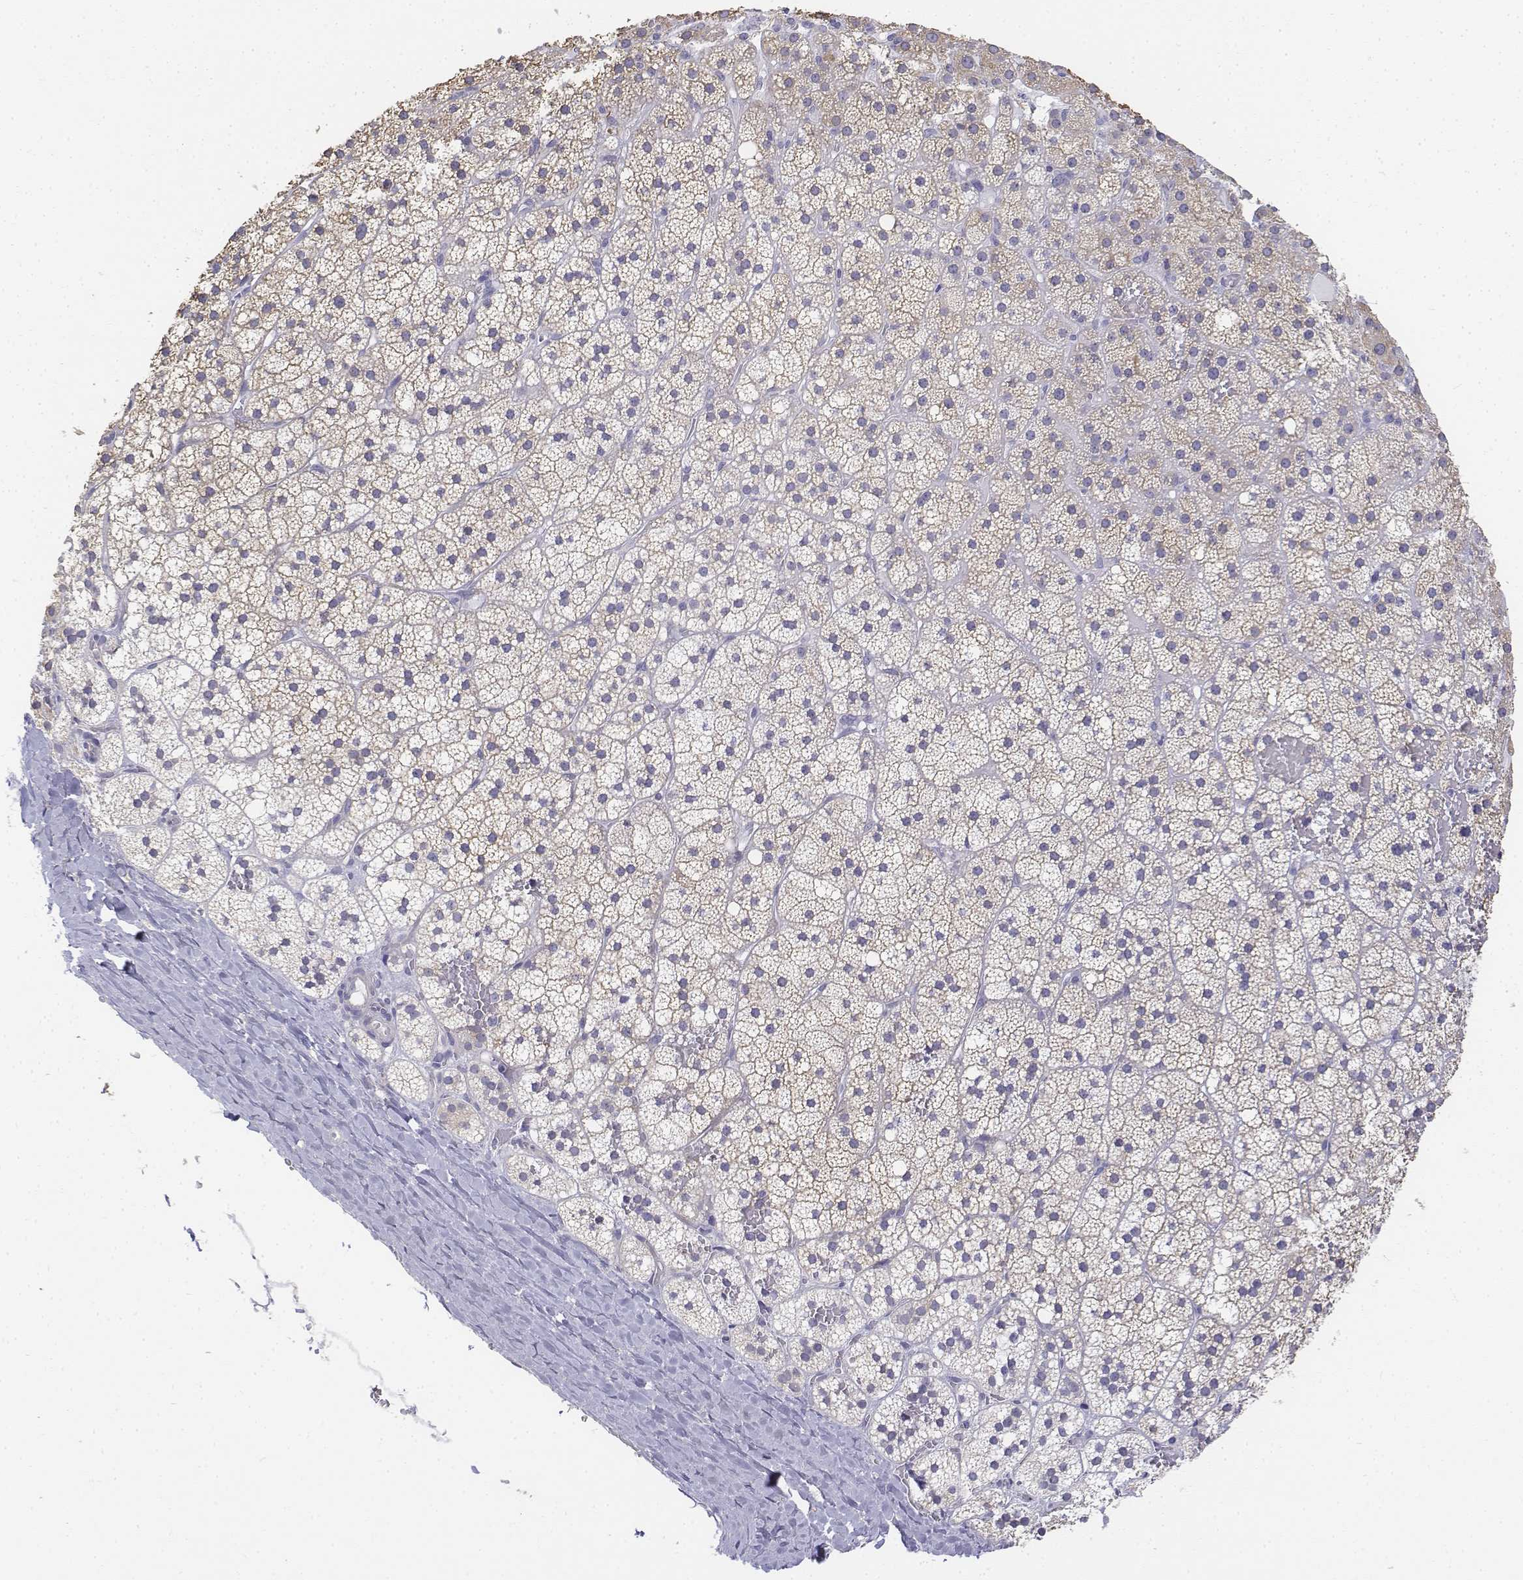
{"staining": {"intensity": "negative", "quantity": "none", "location": "none"}, "tissue": "adrenal gland", "cell_type": "Glandular cells", "image_type": "normal", "snomed": [{"axis": "morphology", "description": "Normal tissue, NOS"}, {"axis": "topography", "description": "Adrenal gland"}], "caption": "Protein analysis of benign adrenal gland shows no significant expression in glandular cells. The staining is performed using DAB (3,3'-diaminobenzidine) brown chromogen with nuclei counter-stained in using hematoxylin.", "gene": "LGSN", "patient": {"sex": "male", "age": 53}}